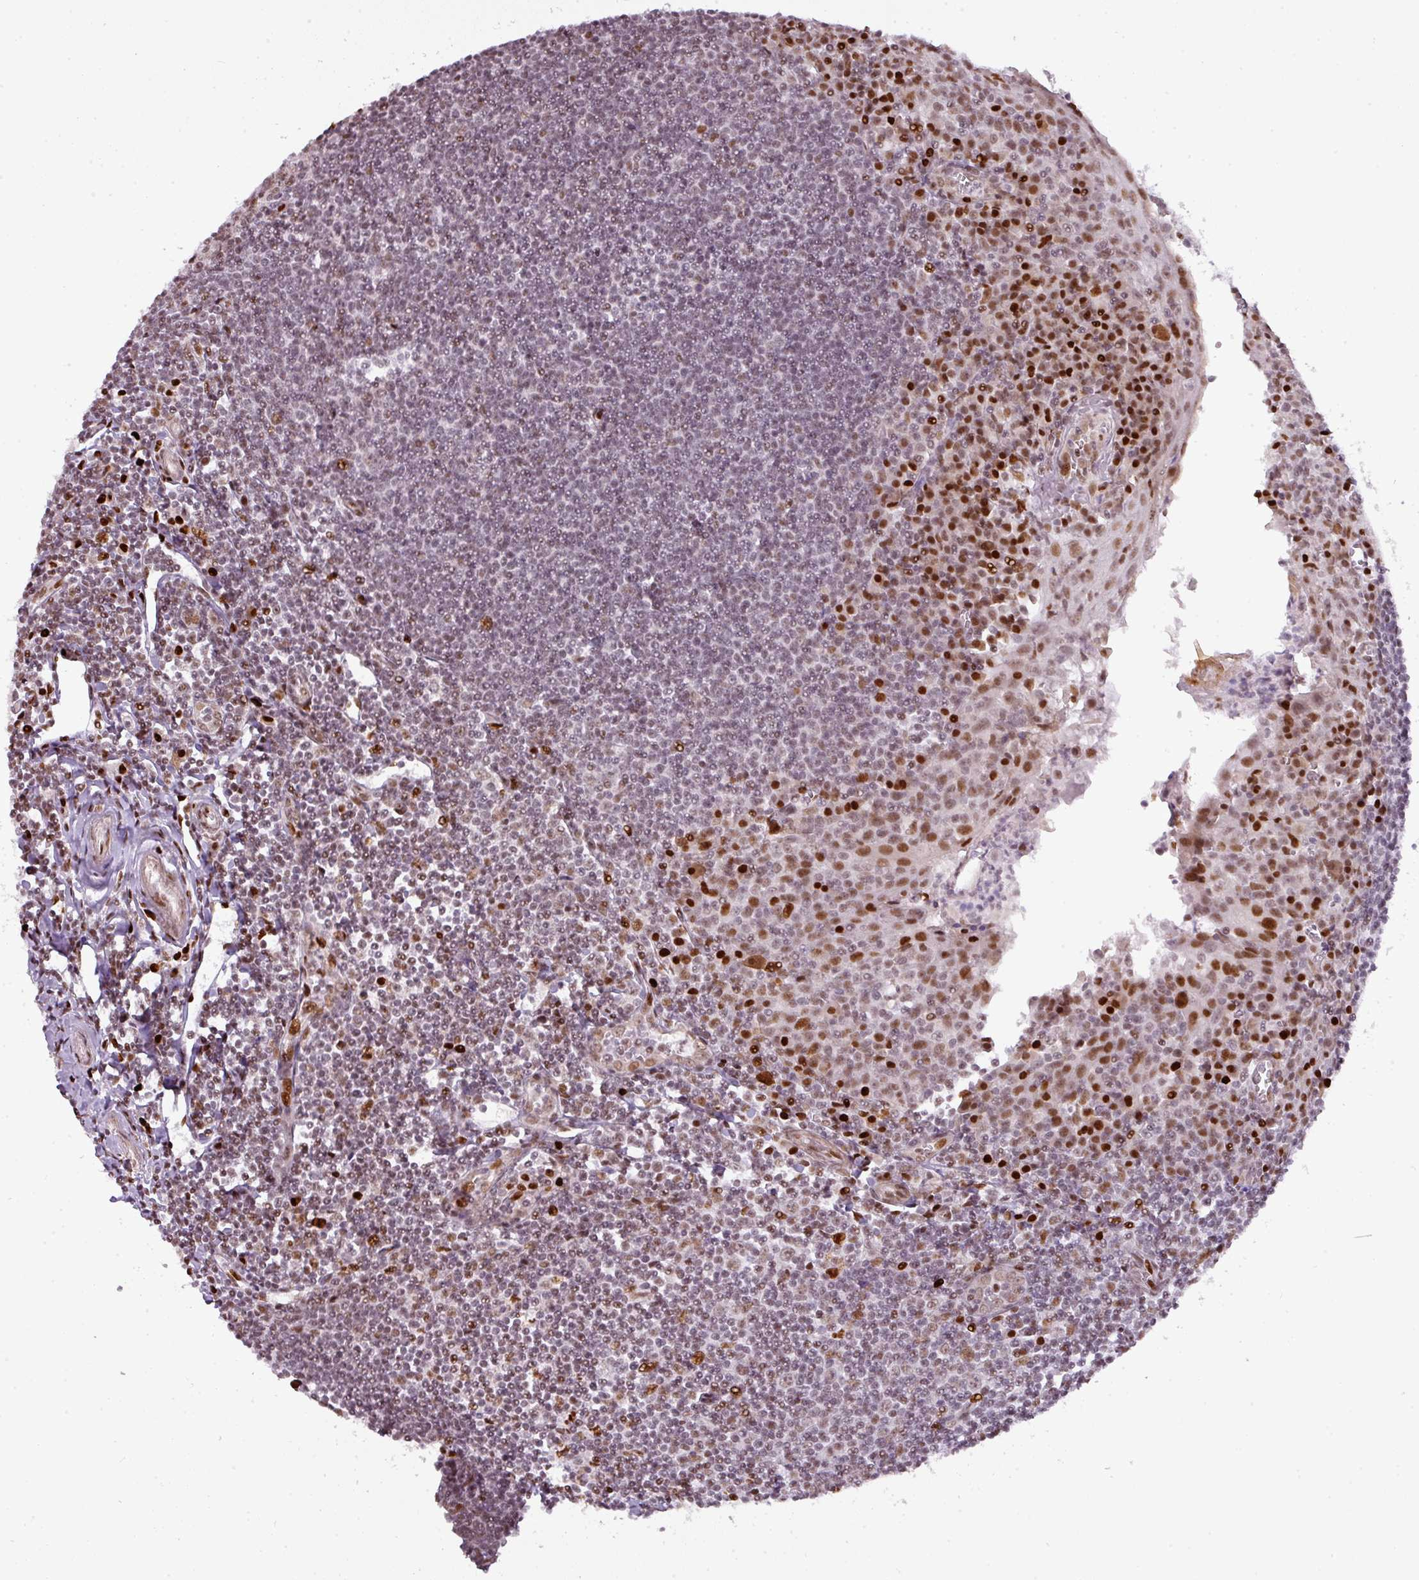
{"staining": {"intensity": "moderate", "quantity": ">75%", "location": "nuclear"}, "tissue": "tonsil", "cell_type": "Germinal center cells", "image_type": "normal", "snomed": [{"axis": "morphology", "description": "Normal tissue, NOS"}, {"axis": "topography", "description": "Tonsil"}], "caption": "This is an image of IHC staining of benign tonsil, which shows moderate positivity in the nuclear of germinal center cells.", "gene": "MYSM1", "patient": {"sex": "male", "age": 27}}